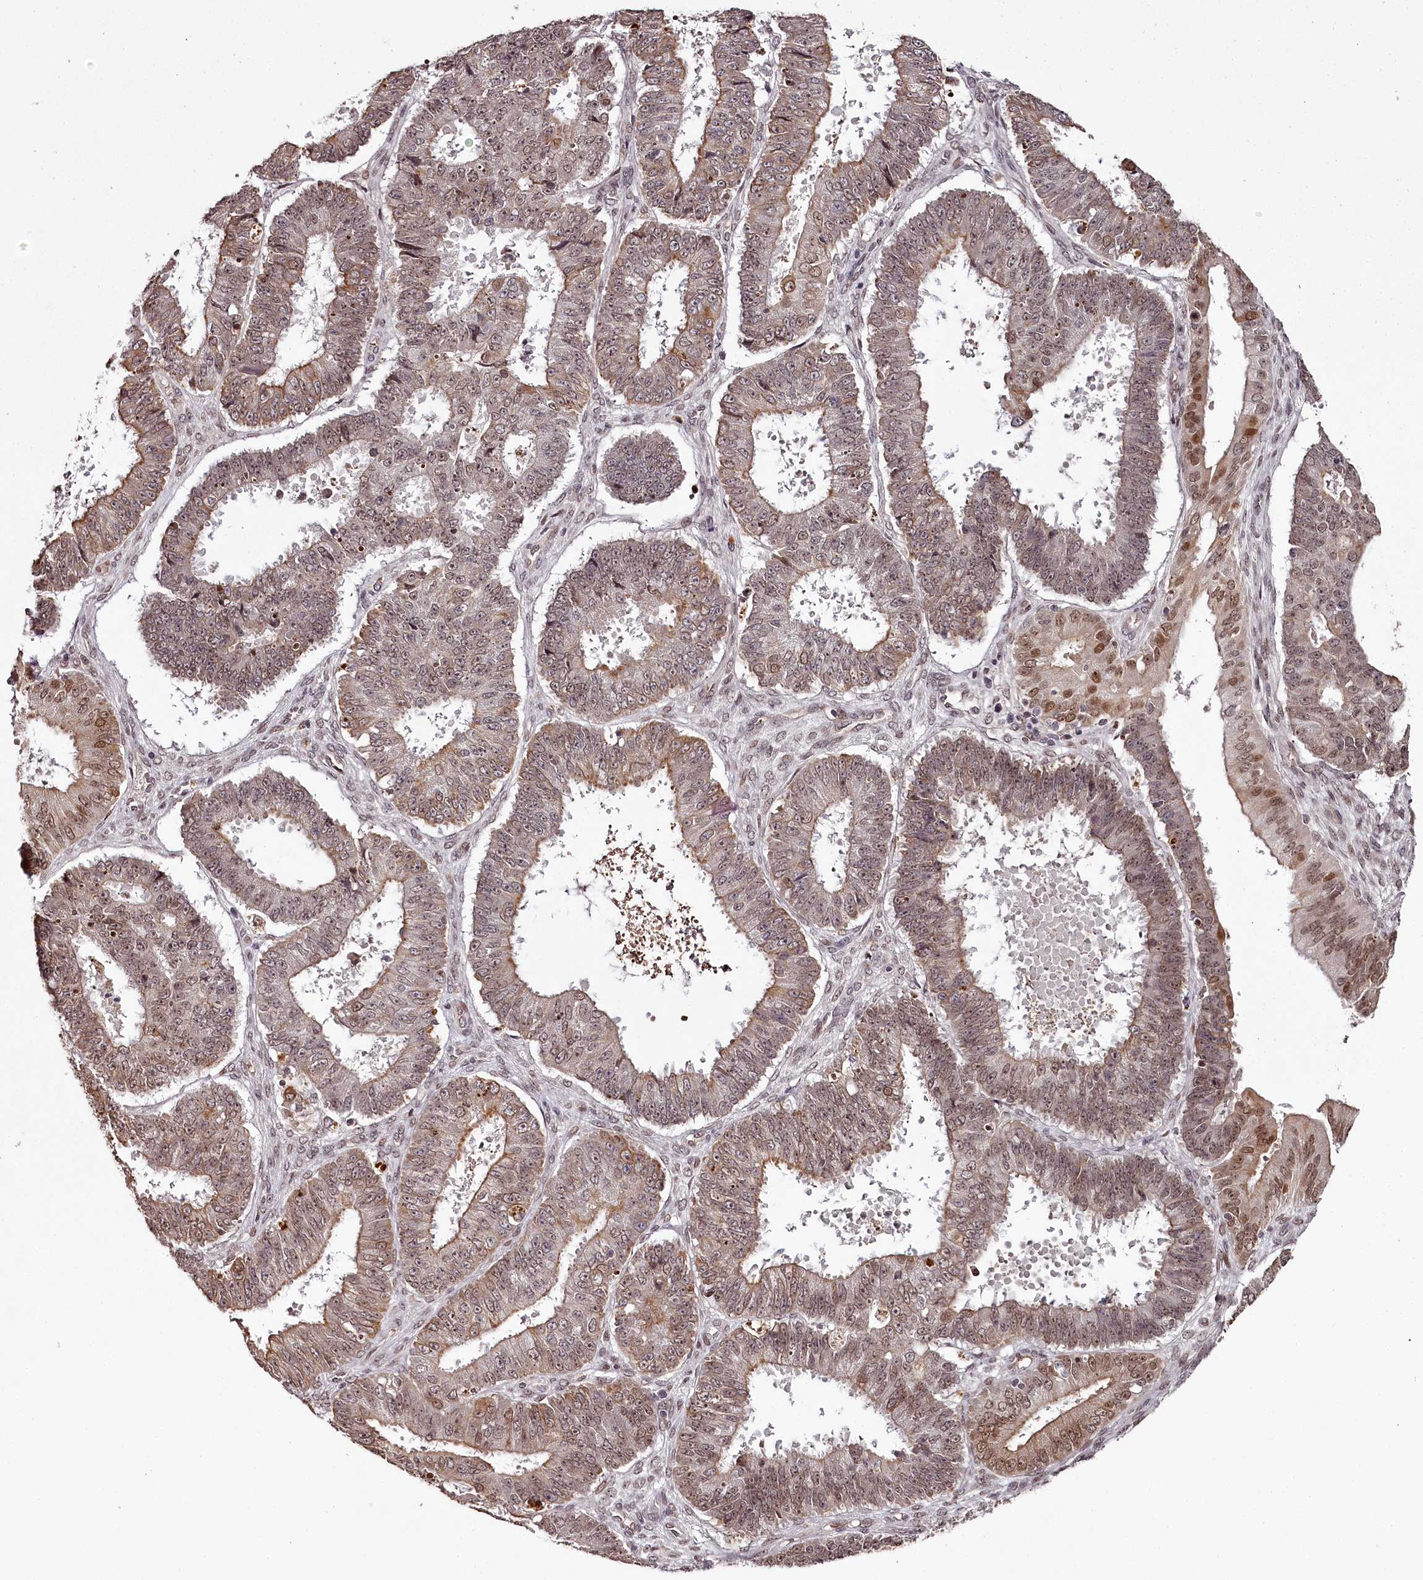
{"staining": {"intensity": "moderate", "quantity": "25%-75%", "location": "cytoplasmic/membranous,nuclear"}, "tissue": "ovarian cancer", "cell_type": "Tumor cells", "image_type": "cancer", "snomed": [{"axis": "morphology", "description": "Carcinoma, endometroid"}, {"axis": "topography", "description": "Appendix"}, {"axis": "topography", "description": "Ovary"}], "caption": "A medium amount of moderate cytoplasmic/membranous and nuclear expression is appreciated in about 25%-75% of tumor cells in ovarian cancer (endometroid carcinoma) tissue.", "gene": "THYN1", "patient": {"sex": "female", "age": 42}}